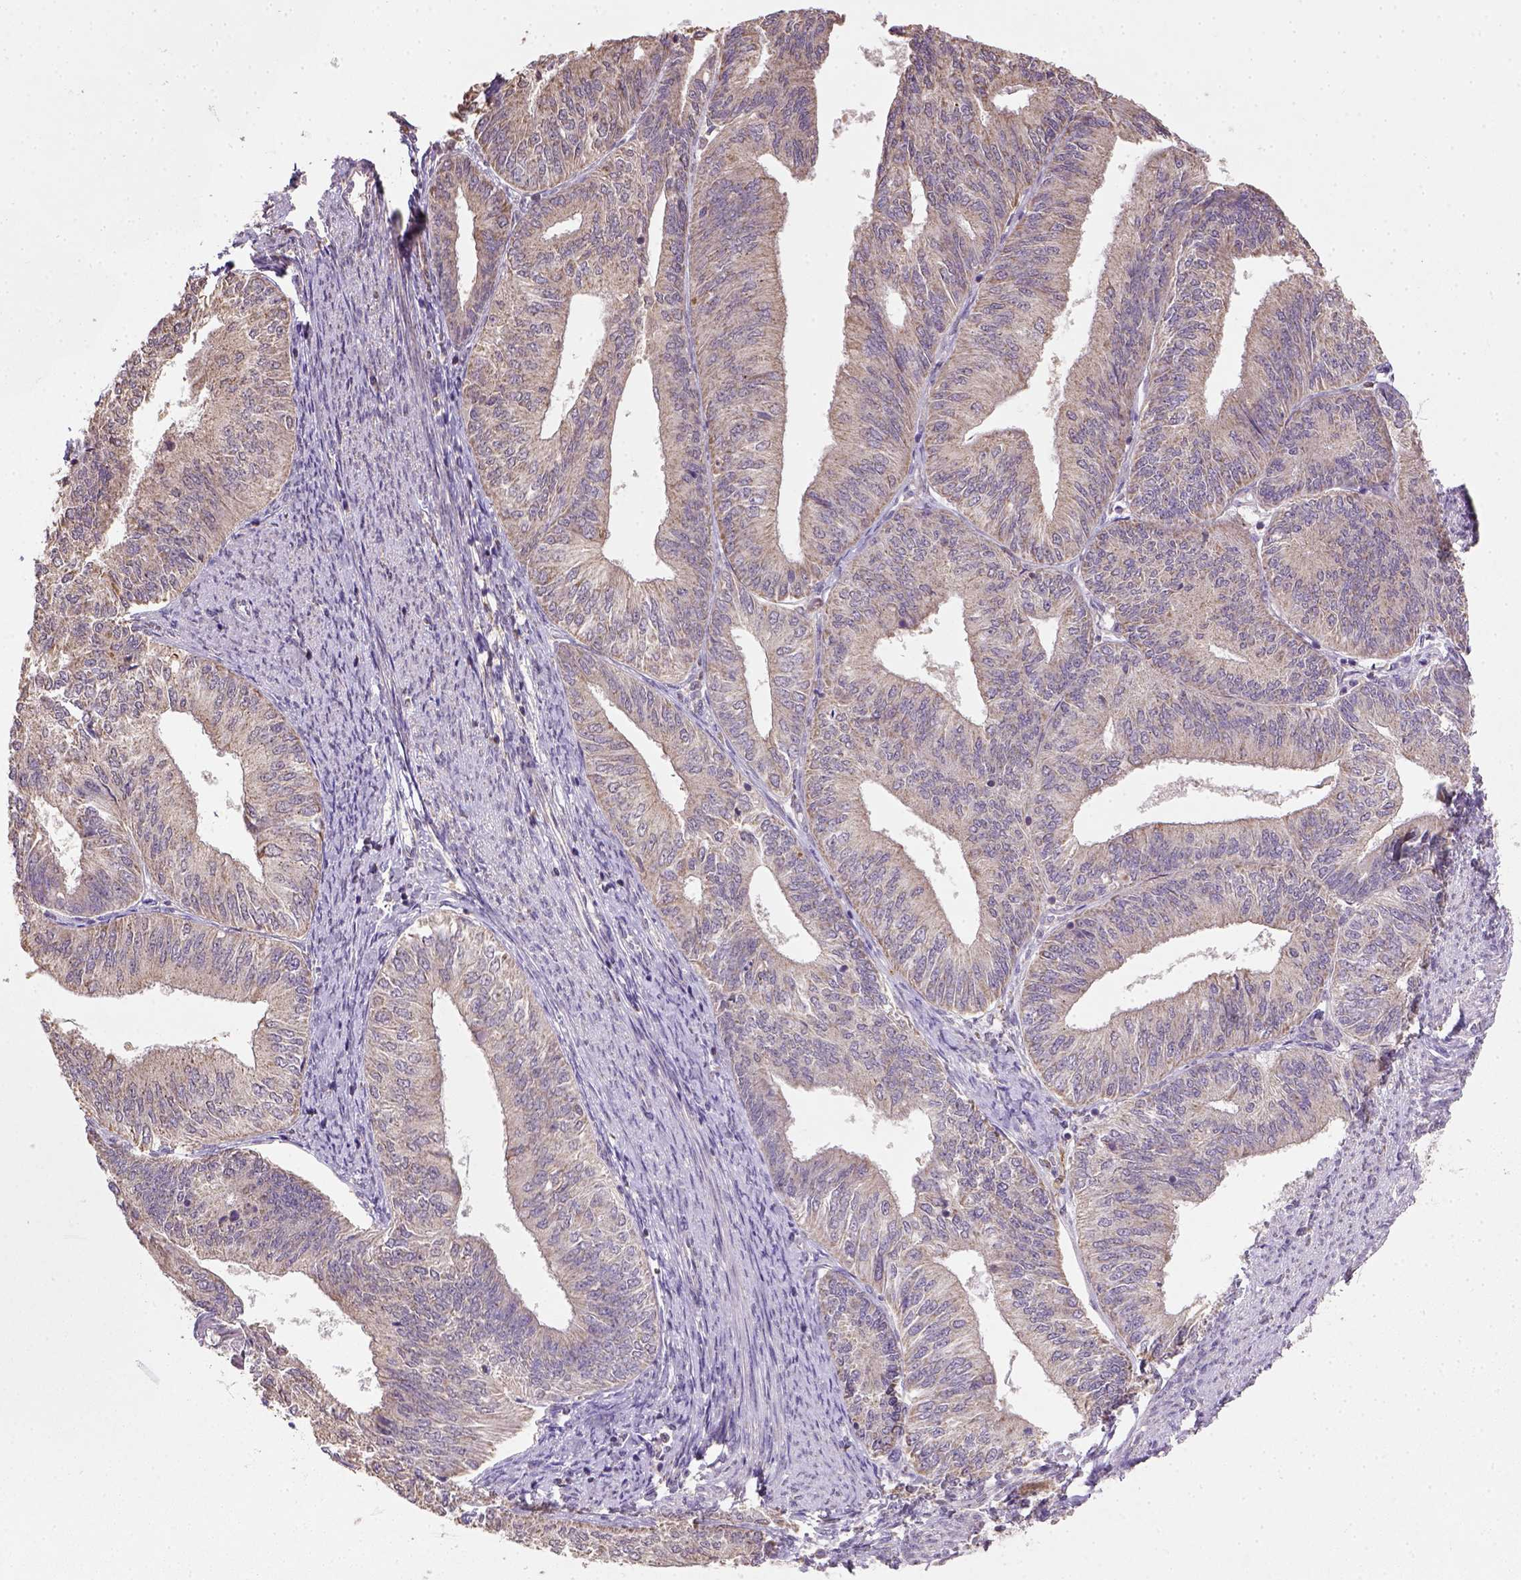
{"staining": {"intensity": "weak", "quantity": ">75%", "location": "cytoplasmic/membranous"}, "tissue": "endometrial cancer", "cell_type": "Tumor cells", "image_type": "cancer", "snomed": [{"axis": "morphology", "description": "Adenocarcinoma, NOS"}, {"axis": "topography", "description": "Endometrium"}], "caption": "About >75% of tumor cells in endometrial cancer reveal weak cytoplasmic/membranous protein staining as visualized by brown immunohistochemical staining.", "gene": "NUDT10", "patient": {"sex": "female", "age": 58}}